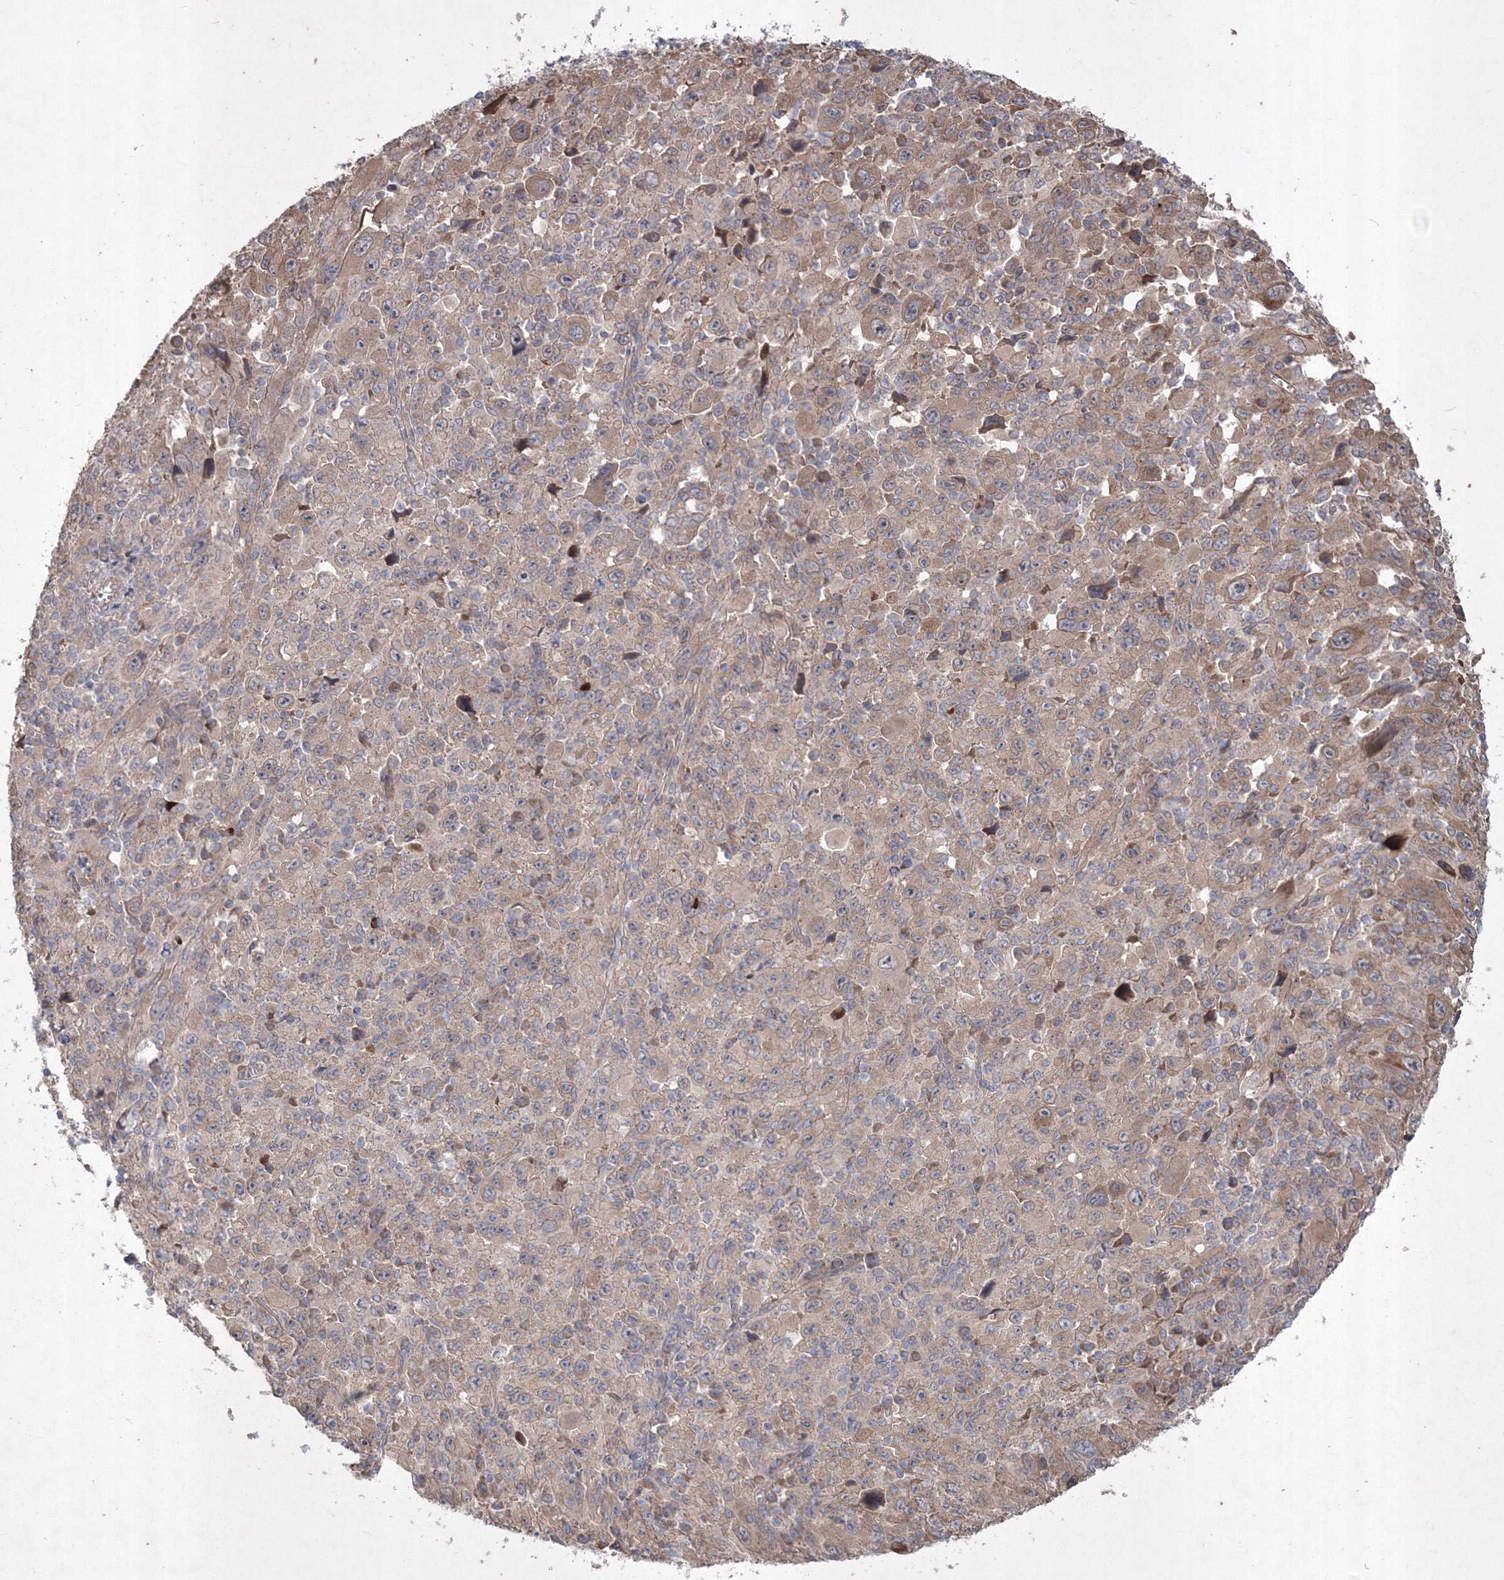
{"staining": {"intensity": "weak", "quantity": ">75%", "location": "cytoplasmic/membranous"}, "tissue": "melanoma", "cell_type": "Tumor cells", "image_type": "cancer", "snomed": [{"axis": "morphology", "description": "Malignant melanoma, Metastatic site"}, {"axis": "topography", "description": "Skin"}], "caption": "Human melanoma stained for a protein (brown) reveals weak cytoplasmic/membranous positive staining in approximately >75% of tumor cells.", "gene": "MTRF1L", "patient": {"sex": "female", "age": 56}}